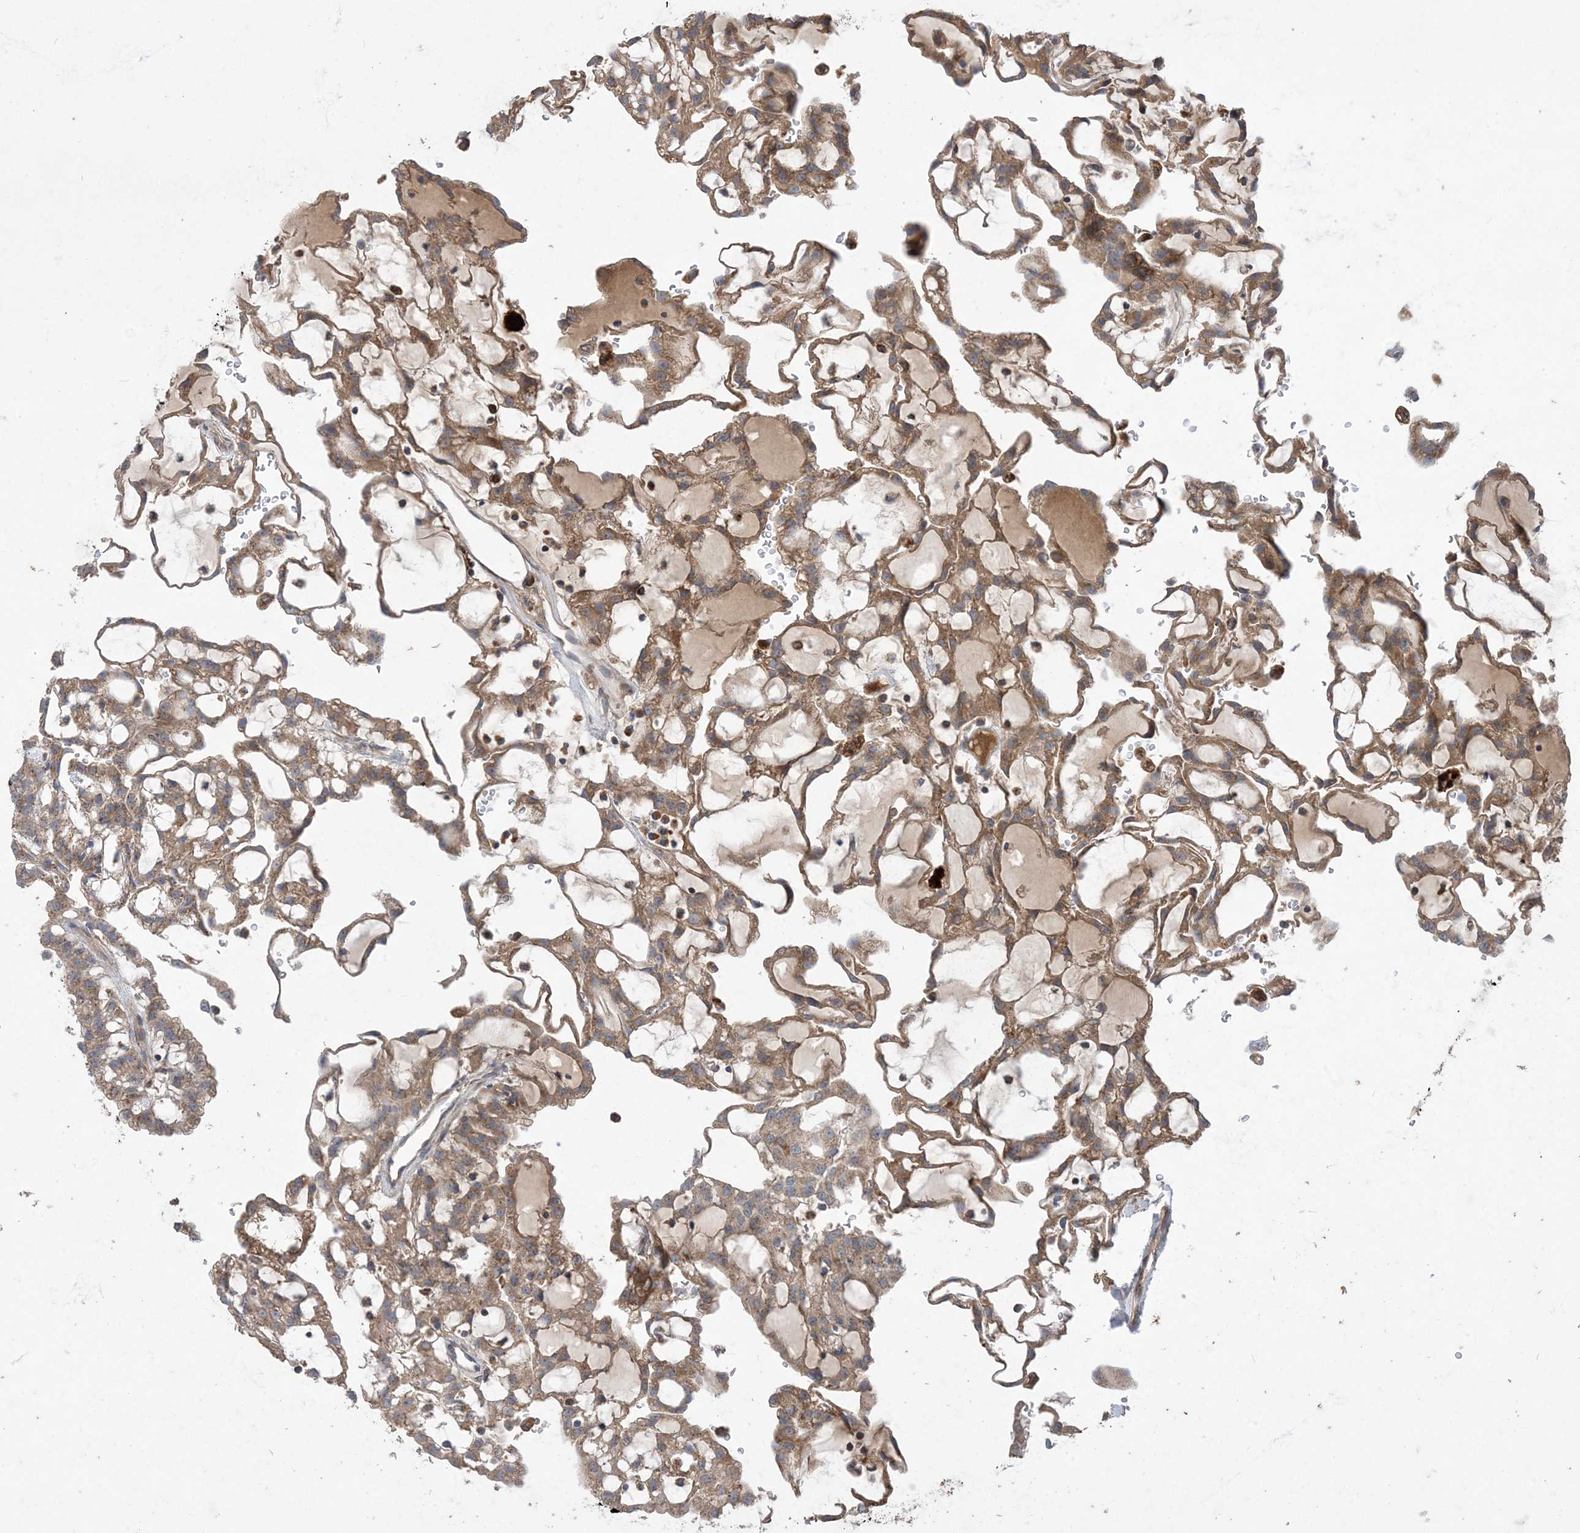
{"staining": {"intensity": "moderate", "quantity": ">75%", "location": "cytoplasmic/membranous"}, "tissue": "renal cancer", "cell_type": "Tumor cells", "image_type": "cancer", "snomed": [{"axis": "morphology", "description": "Adenocarcinoma, NOS"}, {"axis": "topography", "description": "Kidney"}], "caption": "Protein expression analysis of human renal adenocarcinoma reveals moderate cytoplasmic/membranous positivity in about >75% of tumor cells. The staining was performed using DAB (3,3'-diaminobenzidine) to visualize the protein expression in brown, while the nuclei were stained in blue with hematoxylin (Magnification: 20x).", "gene": "MASP2", "patient": {"sex": "male", "age": 63}}